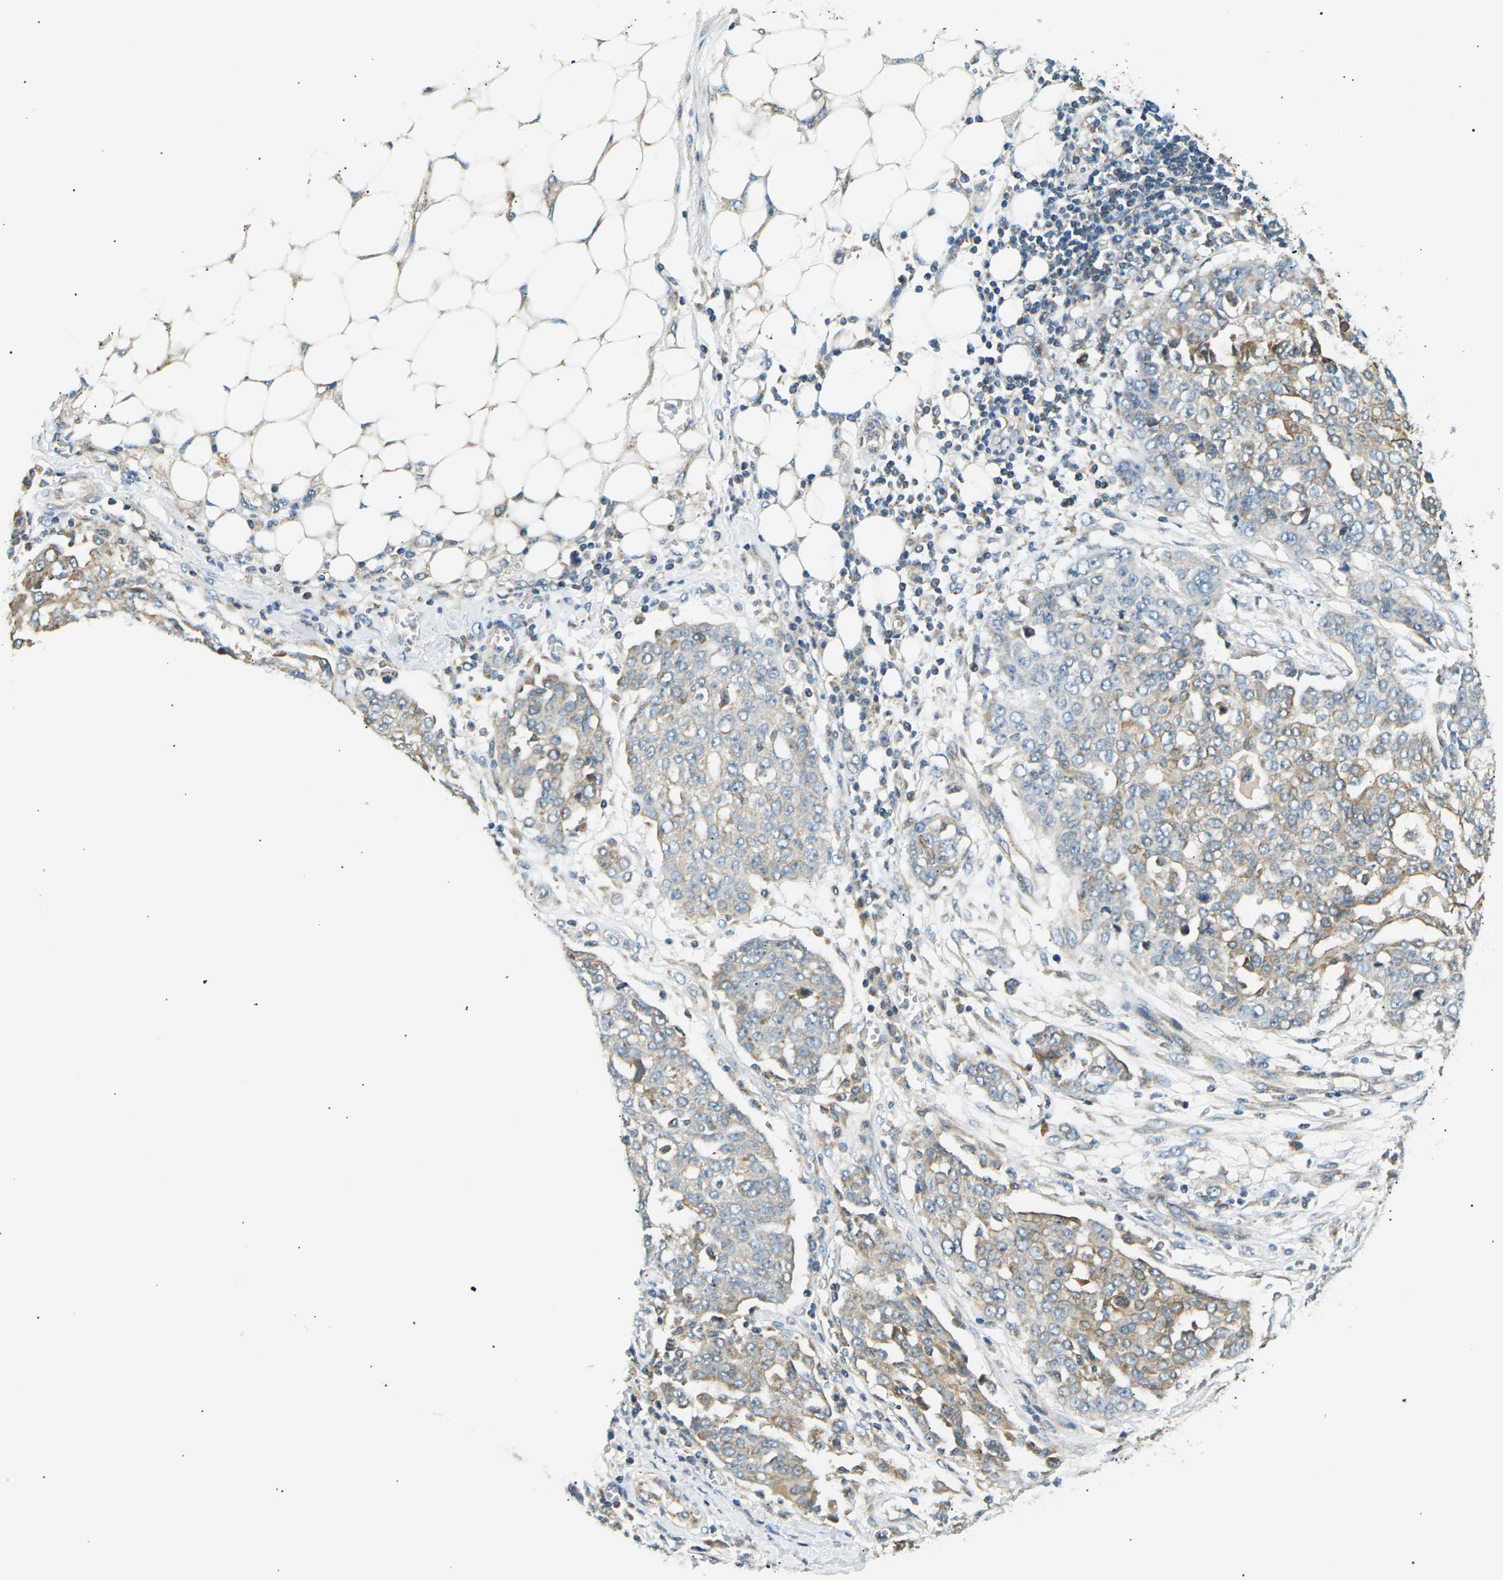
{"staining": {"intensity": "moderate", "quantity": "25%-75%", "location": "cytoplasmic/membranous"}, "tissue": "ovarian cancer", "cell_type": "Tumor cells", "image_type": "cancer", "snomed": [{"axis": "morphology", "description": "Cystadenocarcinoma, serous, NOS"}, {"axis": "topography", "description": "Soft tissue"}, {"axis": "topography", "description": "Ovary"}], "caption": "Protein expression analysis of human ovarian serous cystadenocarcinoma reveals moderate cytoplasmic/membranous expression in about 25%-75% of tumor cells.", "gene": "TBC1D8", "patient": {"sex": "female", "age": 57}}